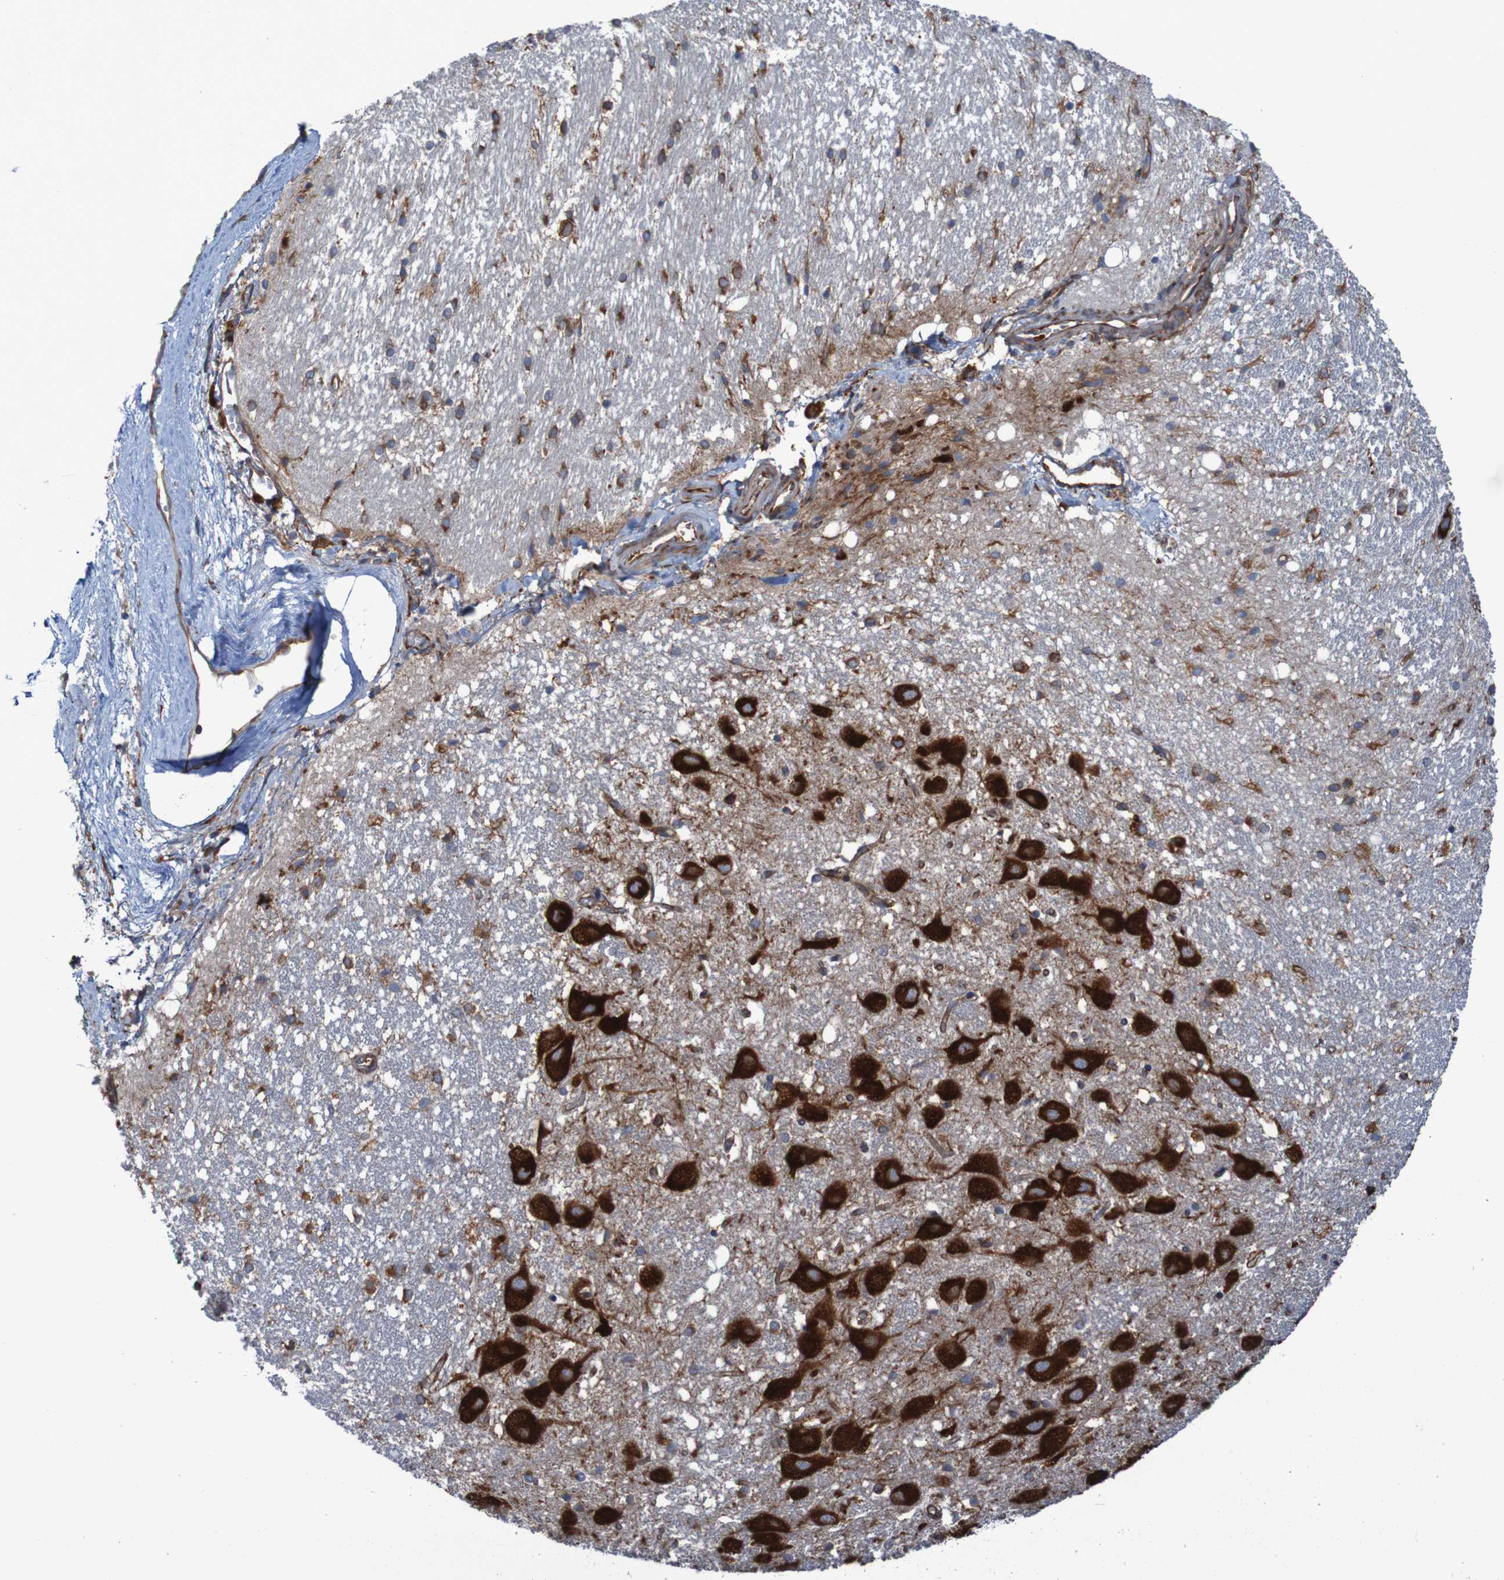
{"staining": {"intensity": "moderate", "quantity": ">75%", "location": "cytoplasmic/membranous"}, "tissue": "hippocampus", "cell_type": "Glial cells", "image_type": "normal", "snomed": [{"axis": "morphology", "description": "Normal tissue, NOS"}, {"axis": "topography", "description": "Hippocampus"}], "caption": "A brown stain highlights moderate cytoplasmic/membranous staining of a protein in glial cells of unremarkable hippocampus. The staining was performed using DAB (3,3'-diaminobenzidine), with brown indicating positive protein expression. Nuclei are stained blue with hematoxylin.", "gene": "RPL10", "patient": {"sex": "female", "age": 19}}